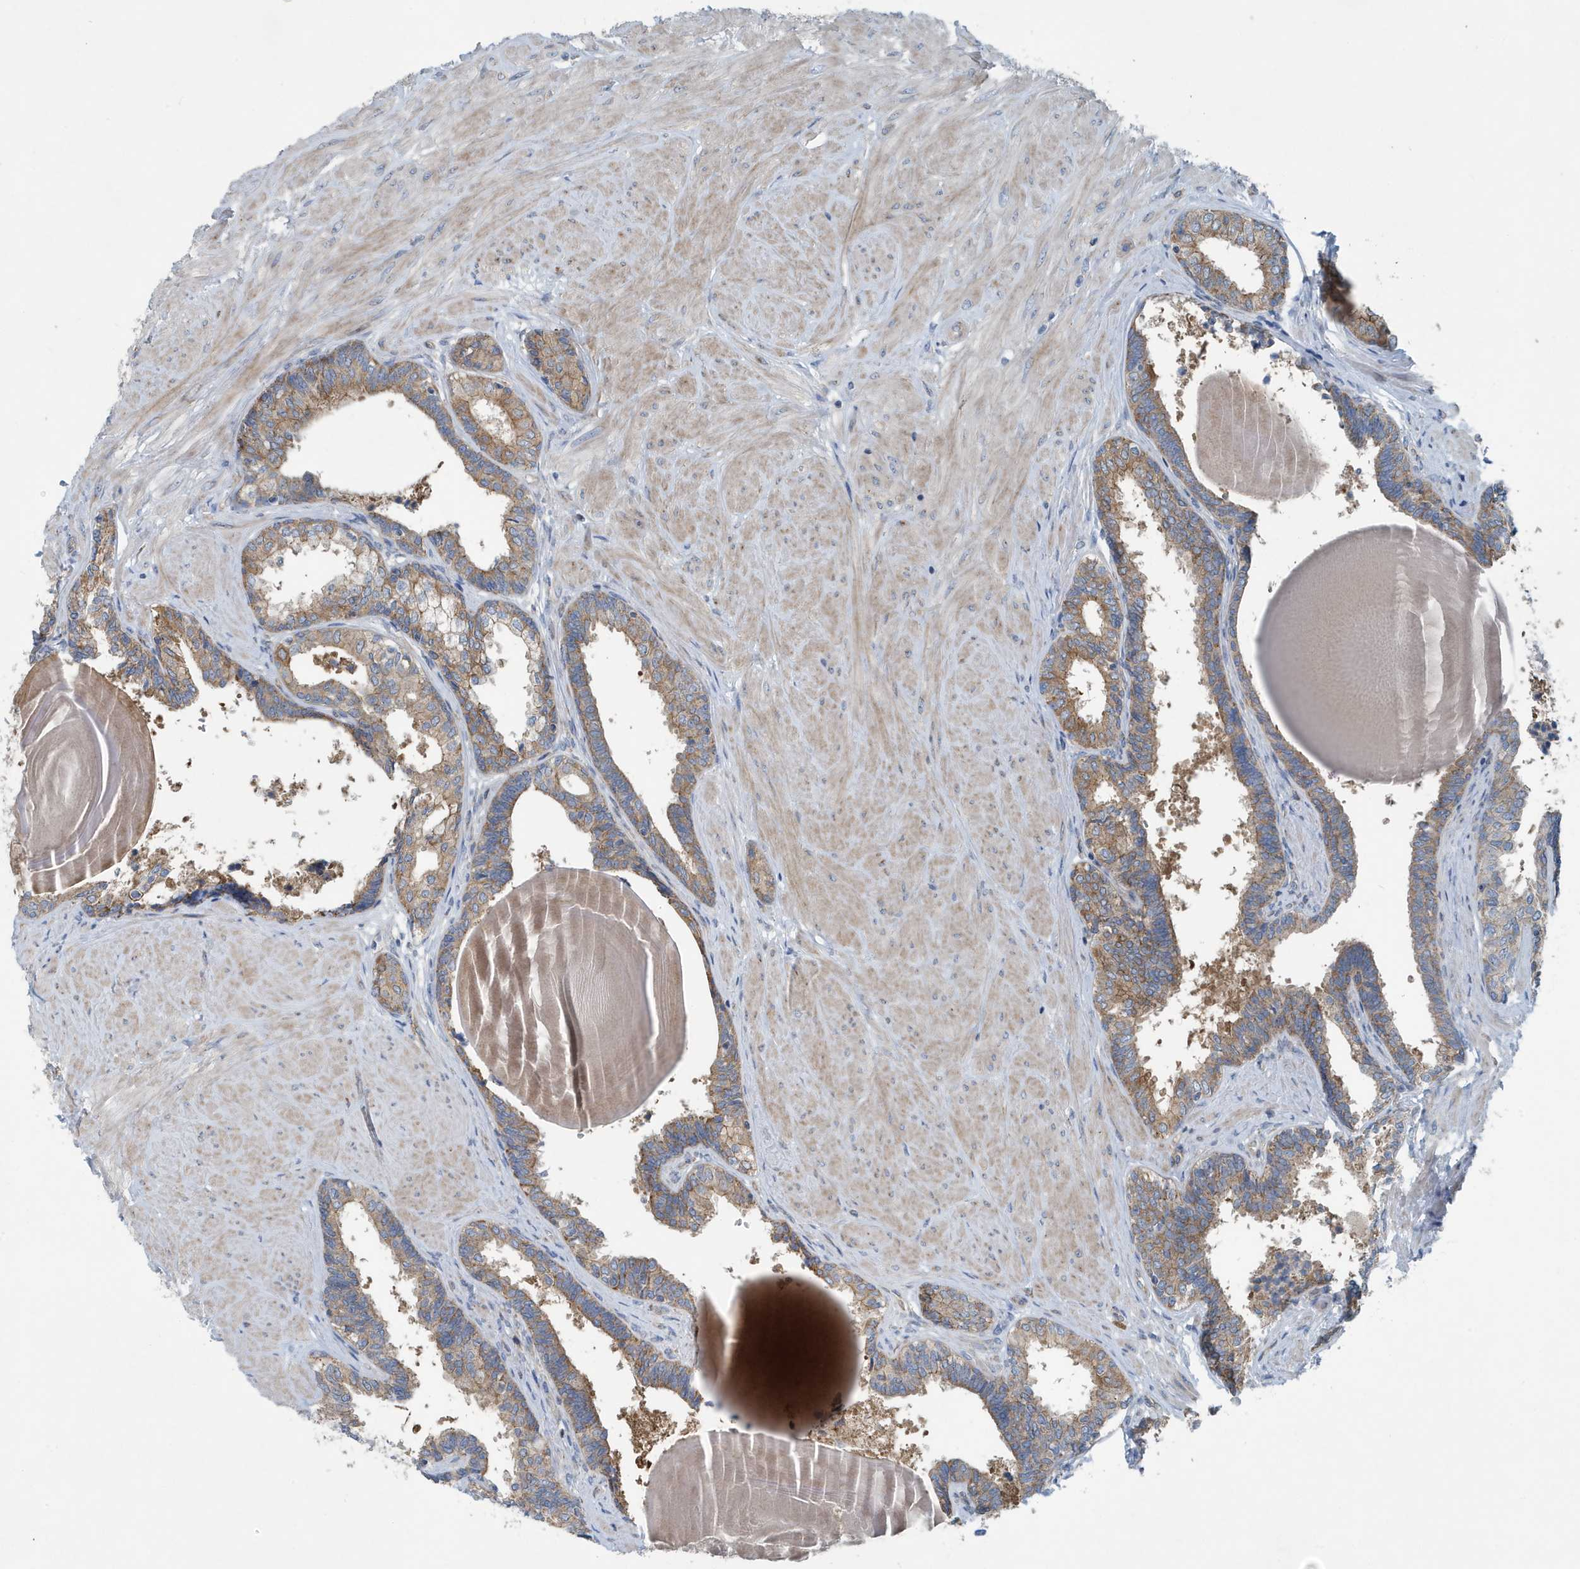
{"staining": {"intensity": "moderate", "quantity": ">75%", "location": "cytoplasmic/membranous"}, "tissue": "prostate", "cell_type": "Glandular cells", "image_type": "normal", "snomed": [{"axis": "morphology", "description": "Normal tissue, NOS"}, {"axis": "topography", "description": "Prostate"}], "caption": "Human prostate stained with a brown dye demonstrates moderate cytoplasmic/membranous positive positivity in approximately >75% of glandular cells.", "gene": "PPM1M", "patient": {"sex": "male", "age": 48}}